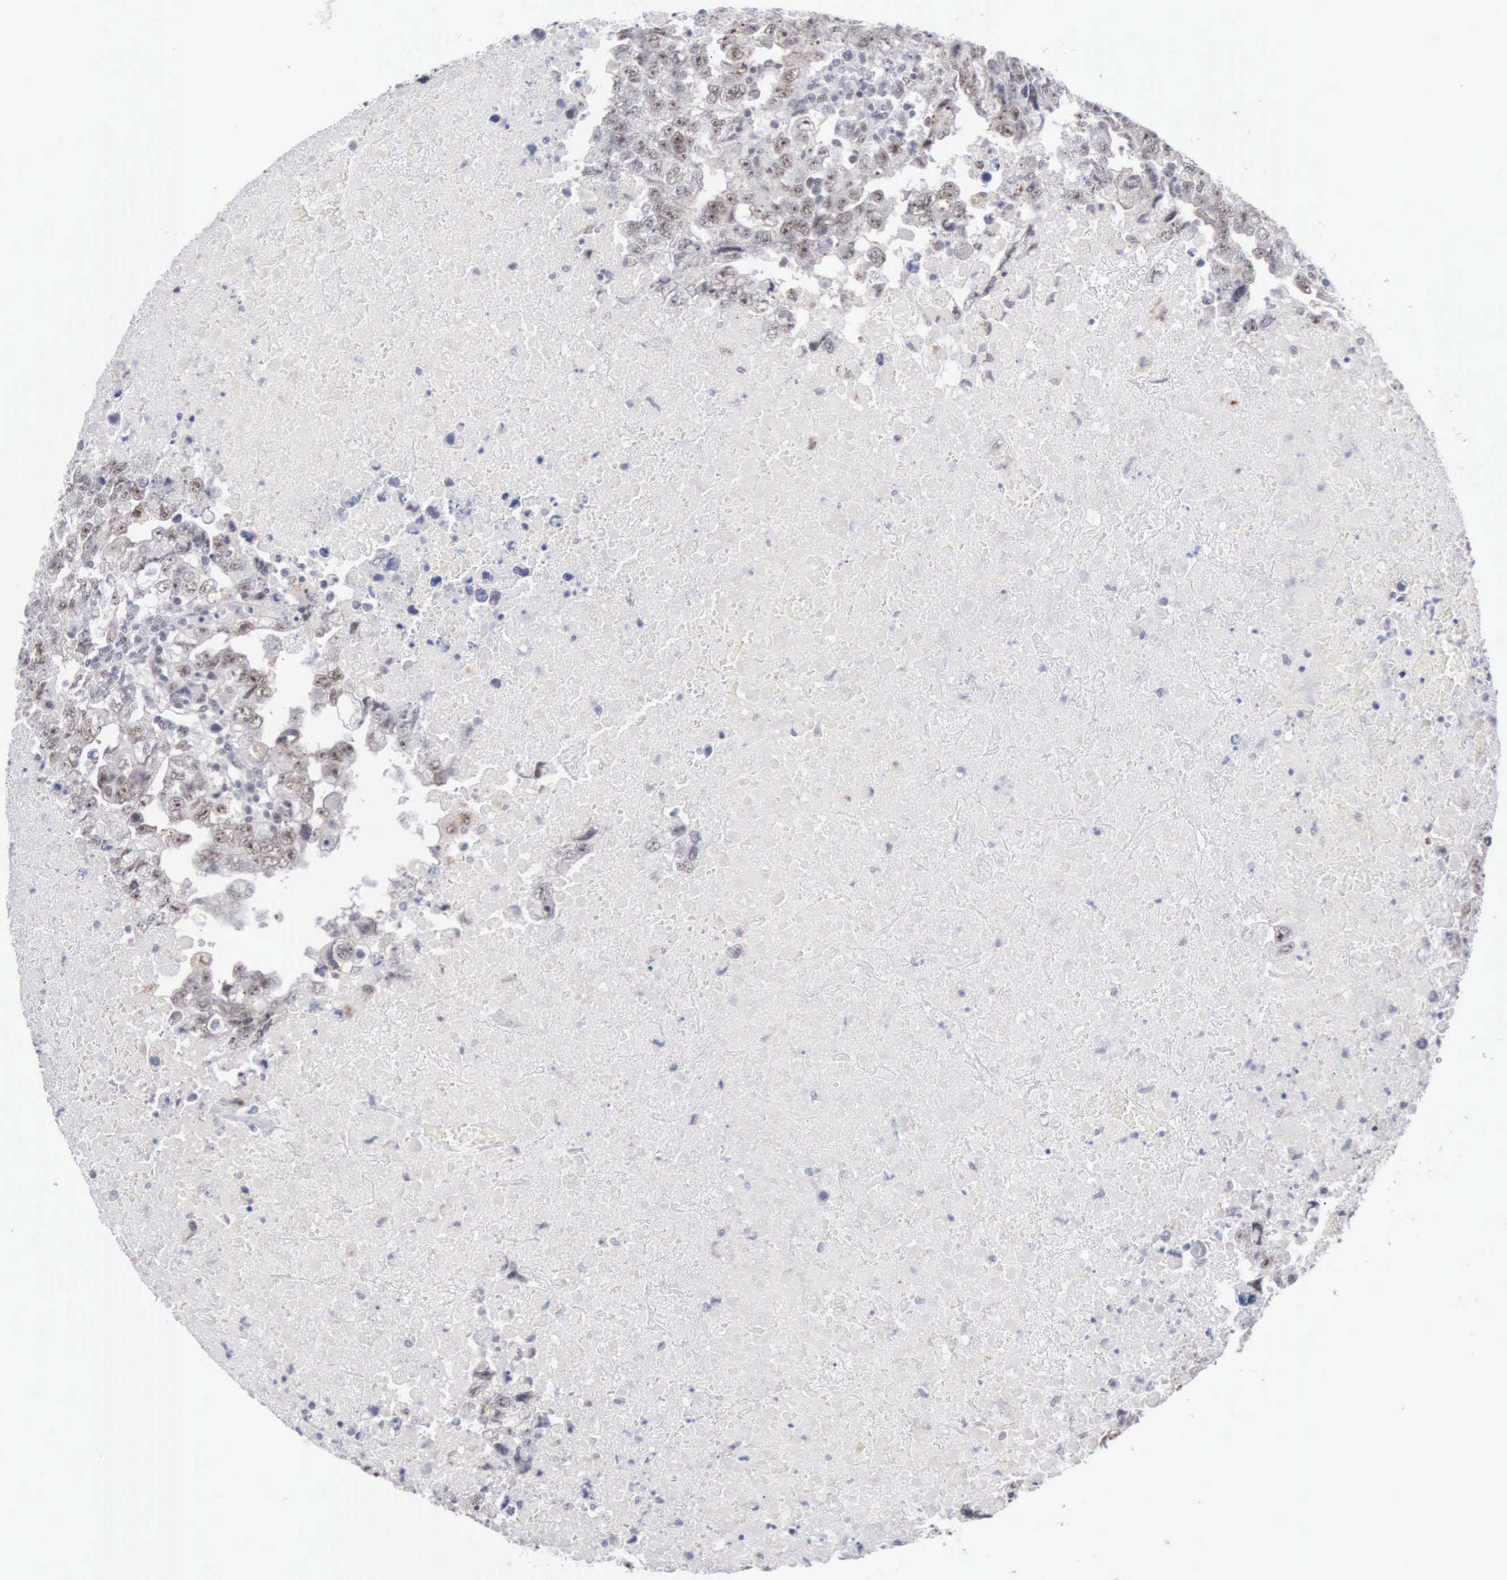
{"staining": {"intensity": "moderate", "quantity": "25%-75%", "location": "nuclear"}, "tissue": "testis cancer", "cell_type": "Tumor cells", "image_type": "cancer", "snomed": [{"axis": "morphology", "description": "Carcinoma, Embryonal, NOS"}, {"axis": "topography", "description": "Testis"}], "caption": "Brown immunohistochemical staining in human embryonal carcinoma (testis) displays moderate nuclear expression in about 25%-75% of tumor cells.", "gene": "MNAT1", "patient": {"sex": "male", "age": 36}}